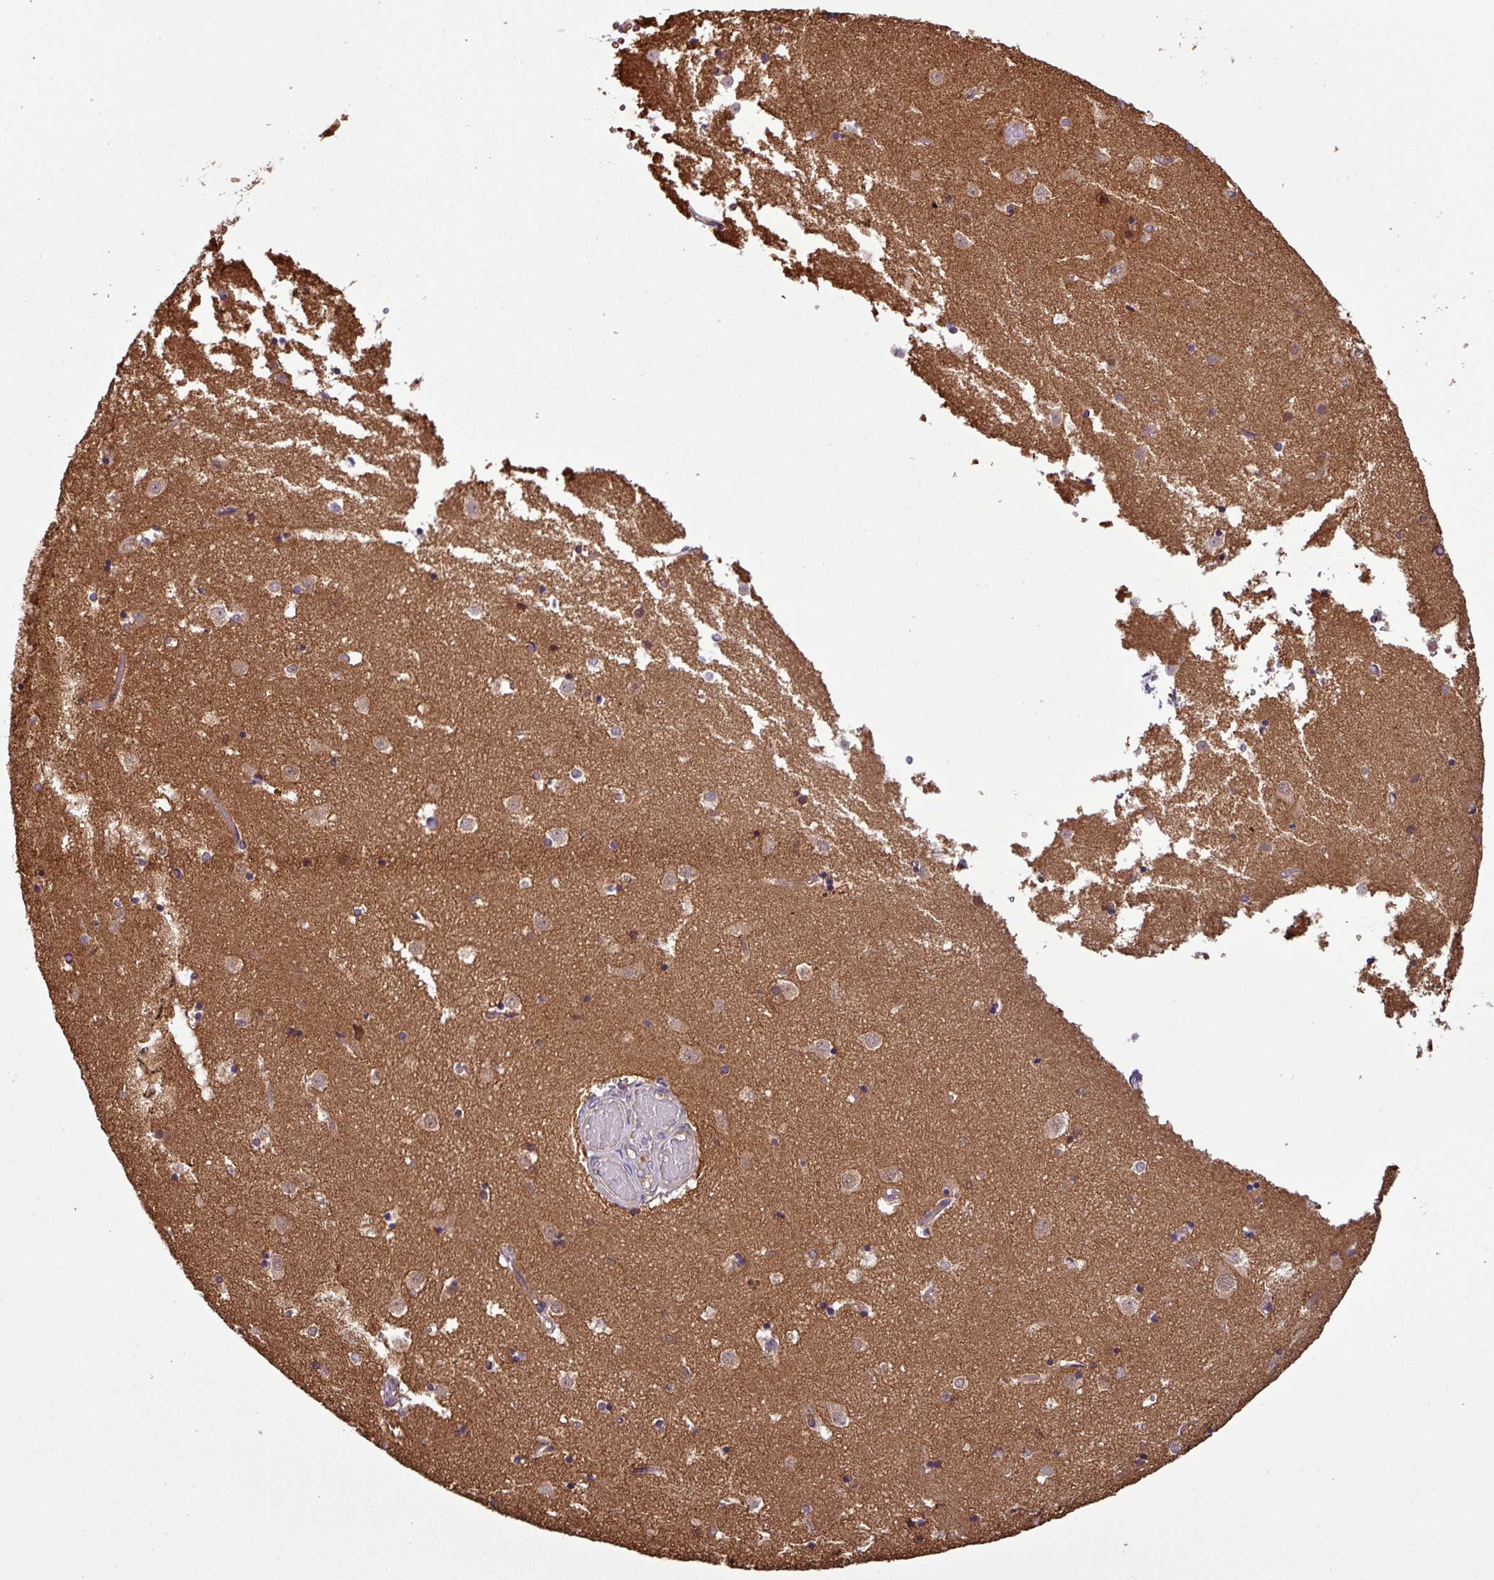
{"staining": {"intensity": "moderate", "quantity": "<25%", "location": "nuclear"}, "tissue": "caudate", "cell_type": "Glial cells", "image_type": "normal", "snomed": [{"axis": "morphology", "description": "Normal tissue, NOS"}, {"axis": "topography", "description": "Lateral ventricle wall"}], "caption": "Protein positivity by immunohistochemistry (IHC) demonstrates moderate nuclear expression in about <25% of glial cells in normal caudate.", "gene": "NPFFR1", "patient": {"sex": "female", "age": 52}}